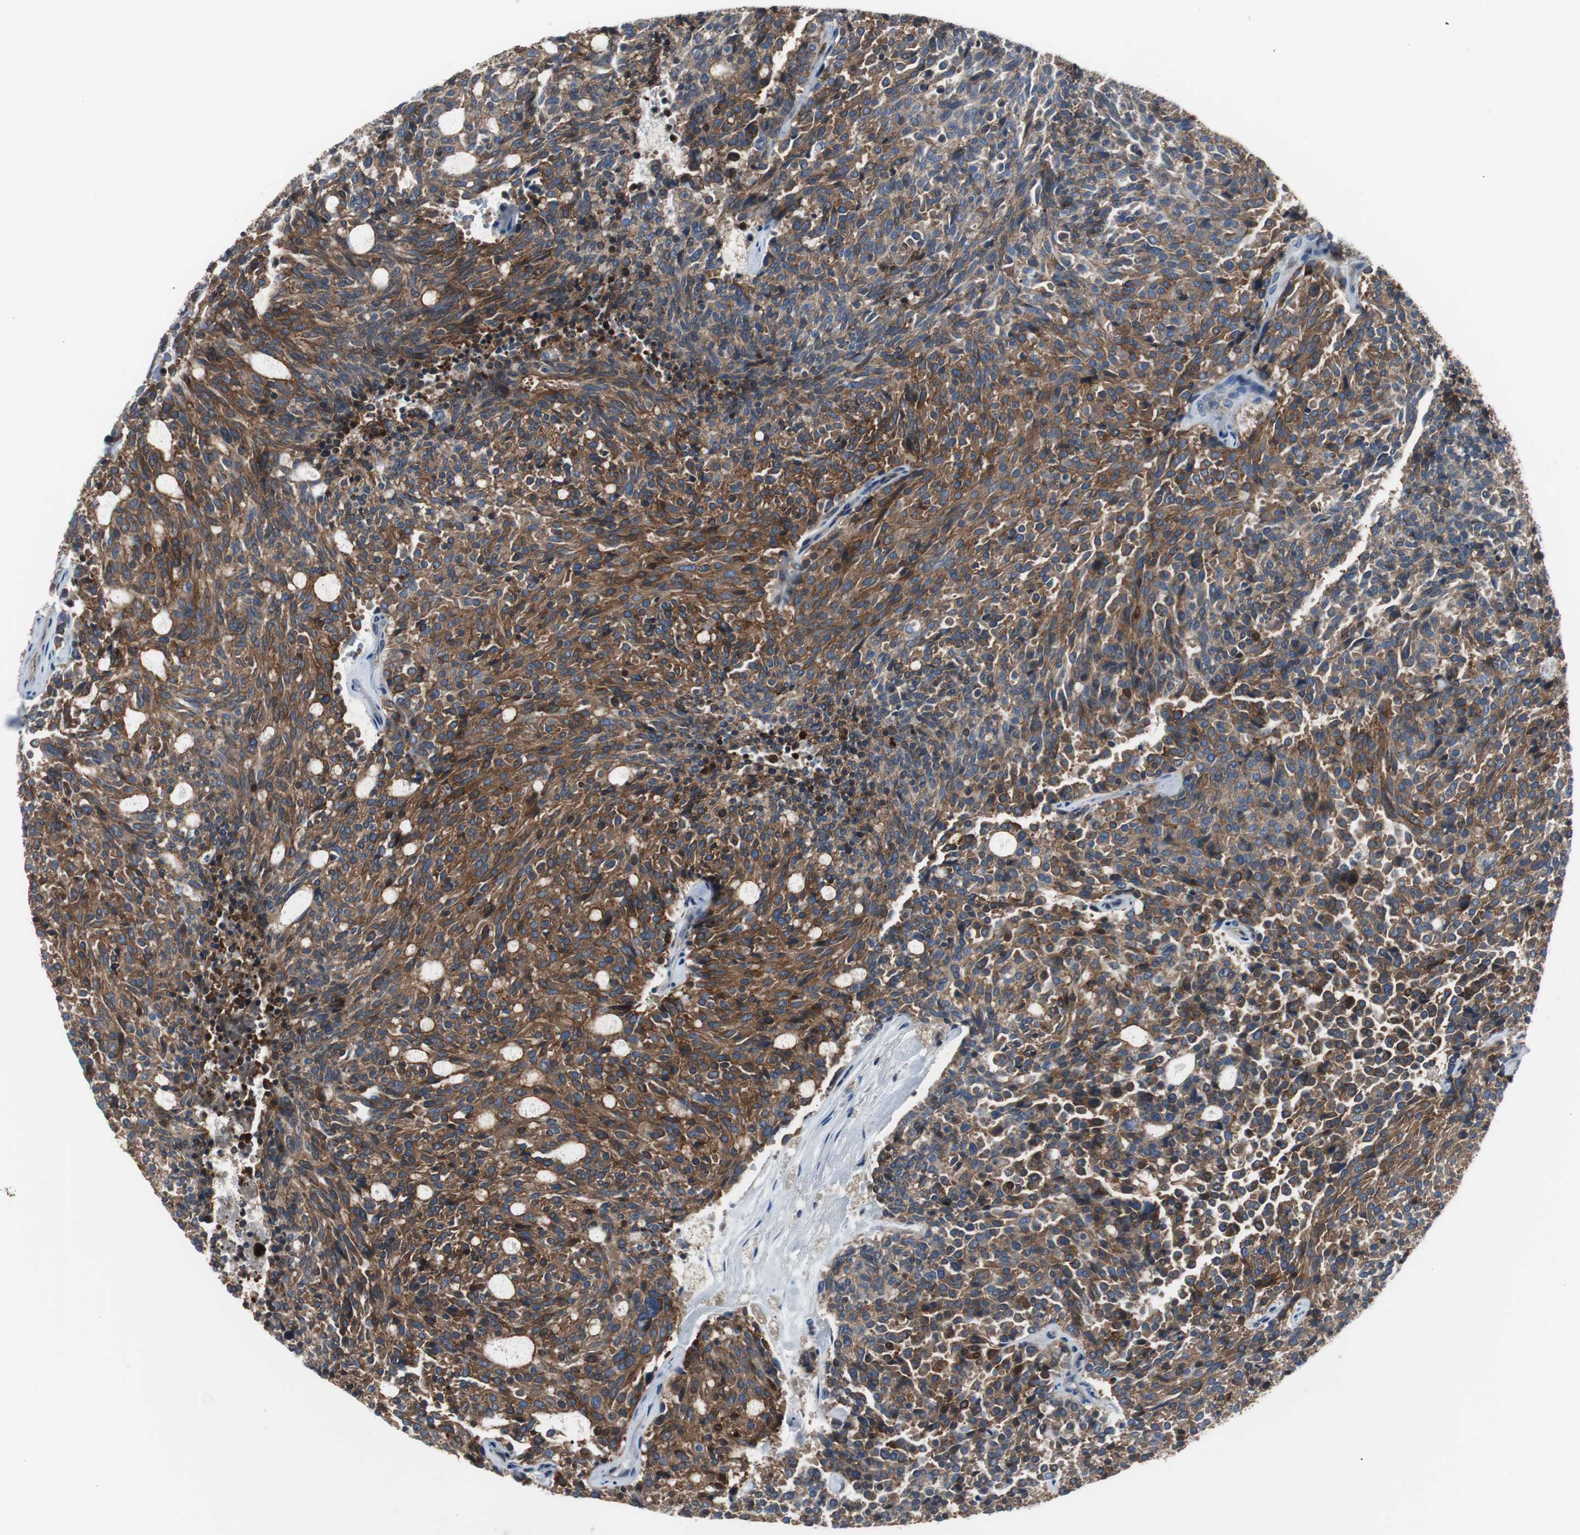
{"staining": {"intensity": "moderate", "quantity": ">75%", "location": "cytoplasmic/membranous"}, "tissue": "carcinoid", "cell_type": "Tumor cells", "image_type": "cancer", "snomed": [{"axis": "morphology", "description": "Carcinoid, malignant, NOS"}, {"axis": "topography", "description": "Pancreas"}], "caption": "Human malignant carcinoid stained for a protein (brown) demonstrates moderate cytoplasmic/membranous positive expression in approximately >75% of tumor cells.", "gene": "STXBP4", "patient": {"sex": "female", "age": 54}}